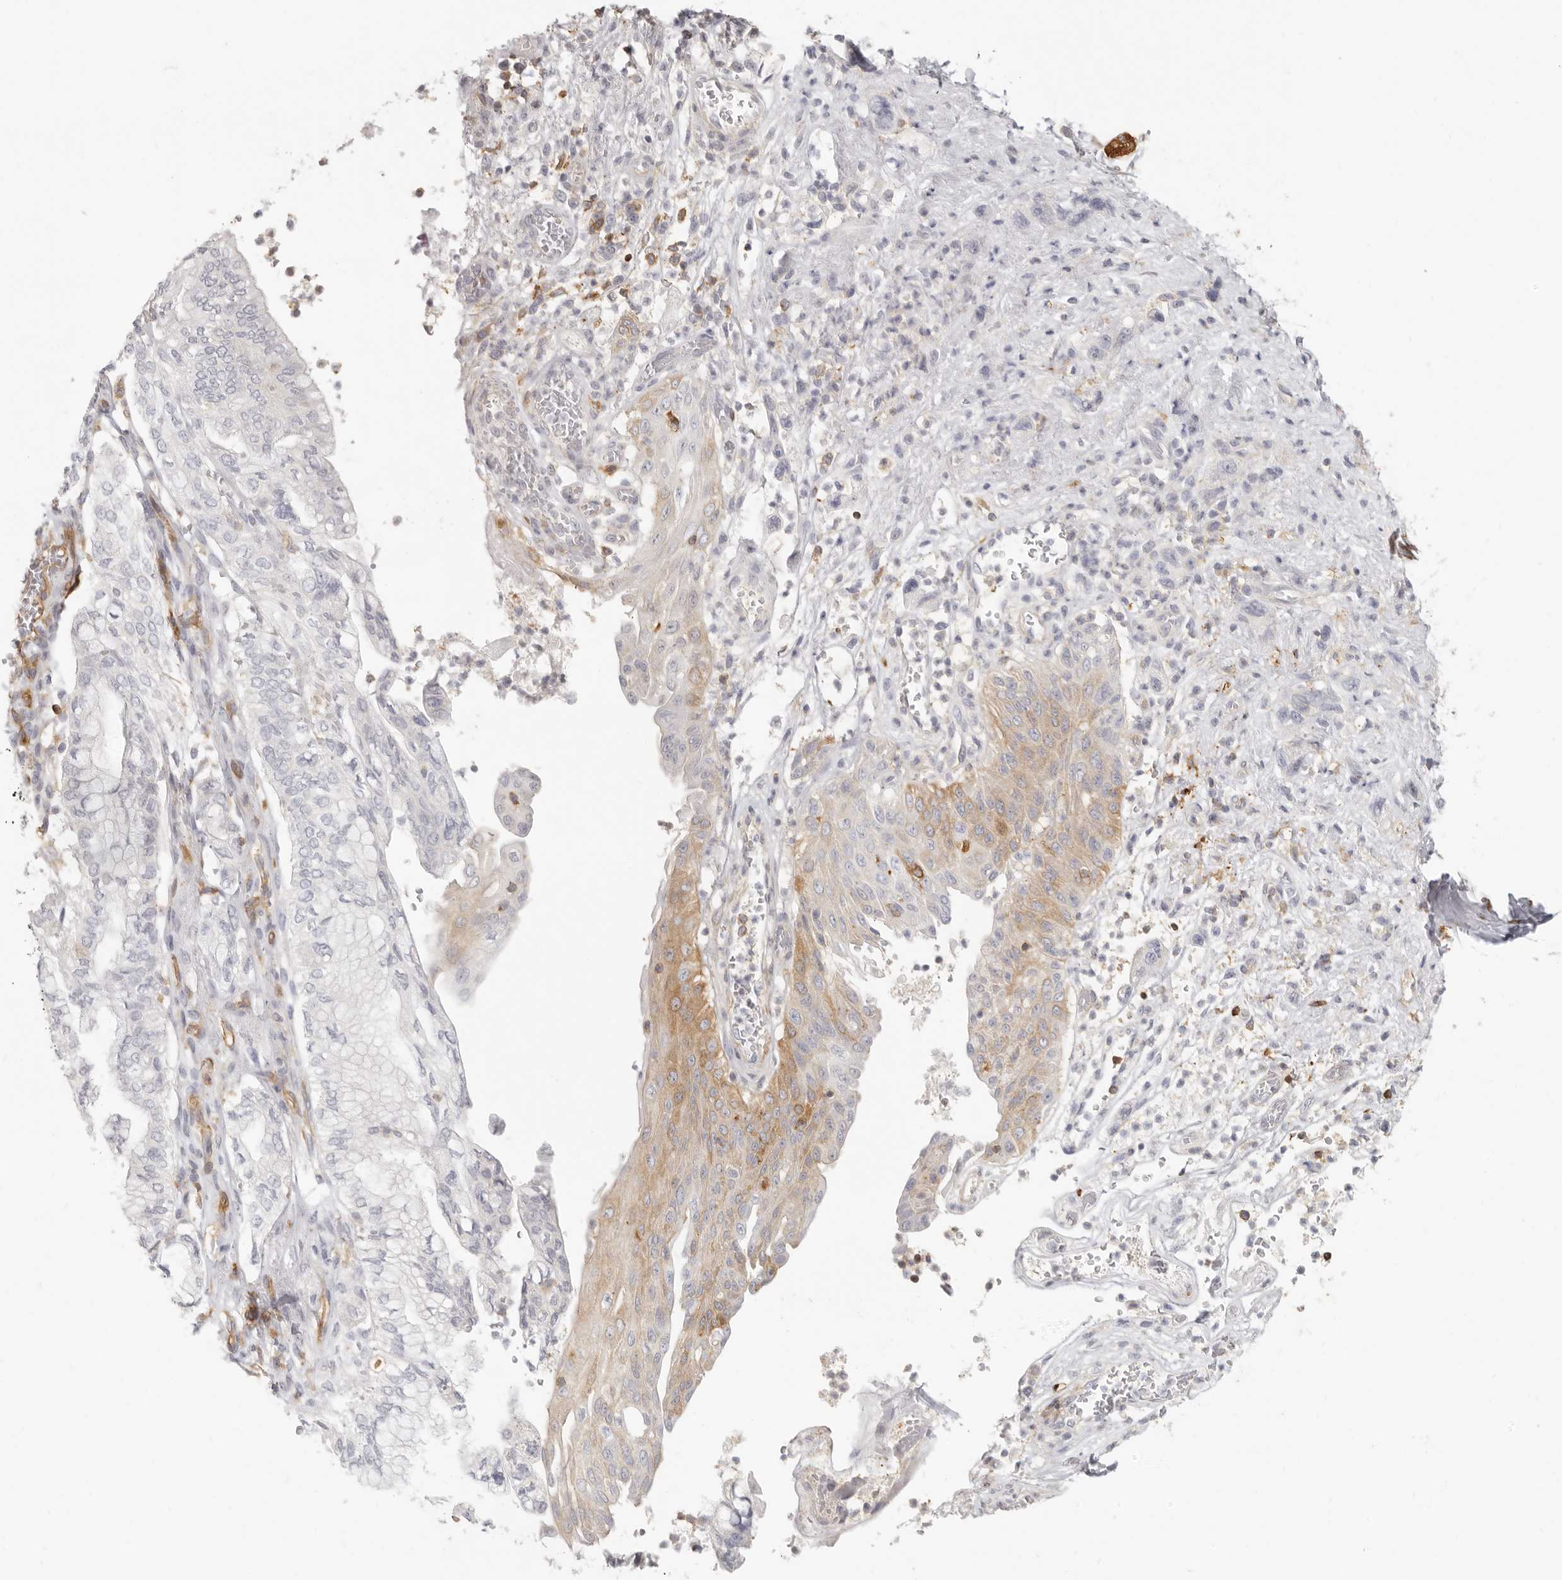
{"staining": {"intensity": "moderate", "quantity": "<25%", "location": "cytoplasmic/membranous"}, "tissue": "pancreatic cancer", "cell_type": "Tumor cells", "image_type": "cancer", "snomed": [{"axis": "morphology", "description": "Adenocarcinoma, NOS"}, {"axis": "topography", "description": "Pancreas"}], "caption": "About <25% of tumor cells in human adenocarcinoma (pancreatic) reveal moderate cytoplasmic/membranous protein staining as visualized by brown immunohistochemical staining.", "gene": "NIBAN1", "patient": {"sex": "female", "age": 73}}